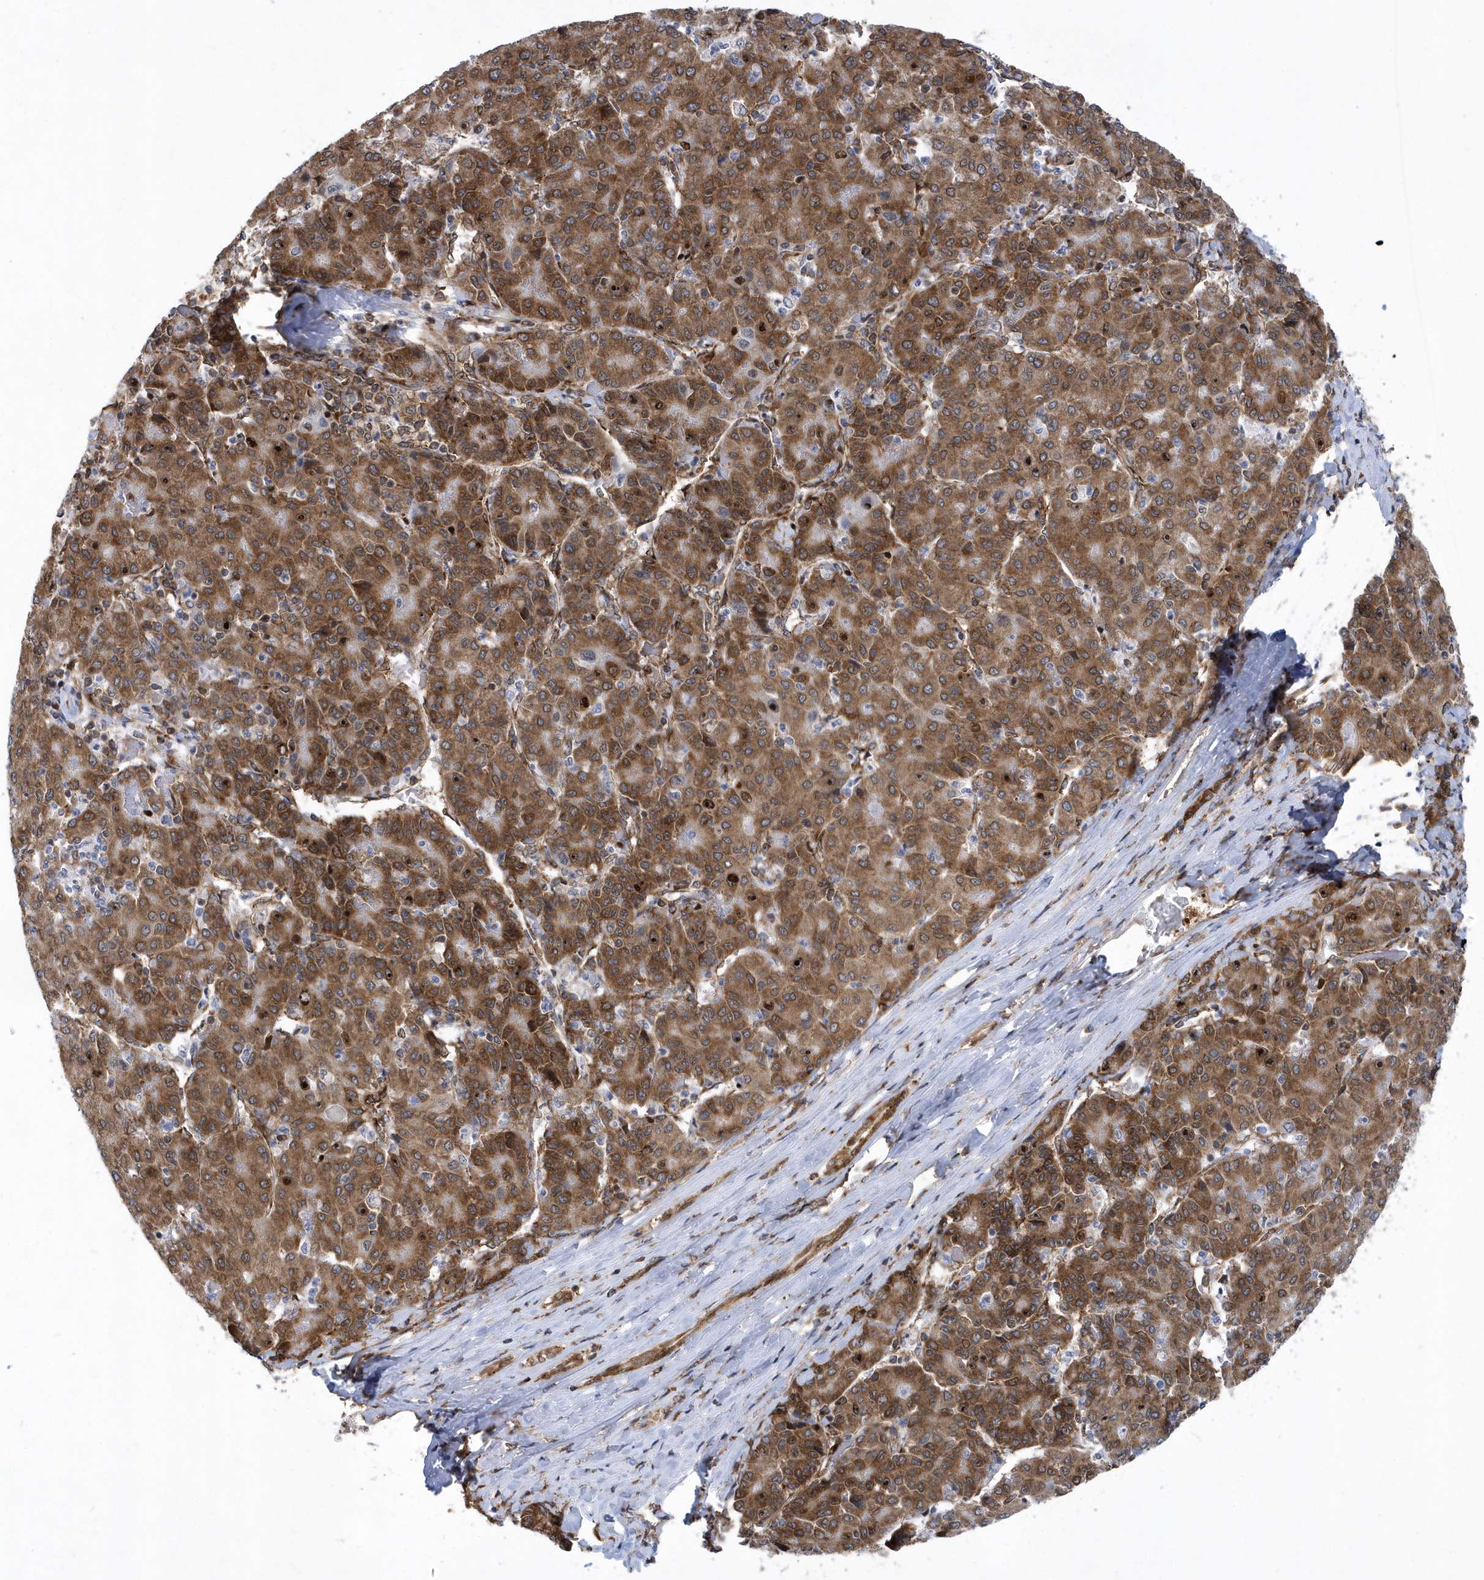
{"staining": {"intensity": "moderate", "quantity": ">75%", "location": "cytoplasmic/membranous"}, "tissue": "liver cancer", "cell_type": "Tumor cells", "image_type": "cancer", "snomed": [{"axis": "morphology", "description": "Carcinoma, Hepatocellular, NOS"}, {"axis": "topography", "description": "Liver"}], "caption": "A histopathology image of human liver cancer (hepatocellular carcinoma) stained for a protein reveals moderate cytoplasmic/membranous brown staining in tumor cells.", "gene": "PHF1", "patient": {"sex": "male", "age": 65}}